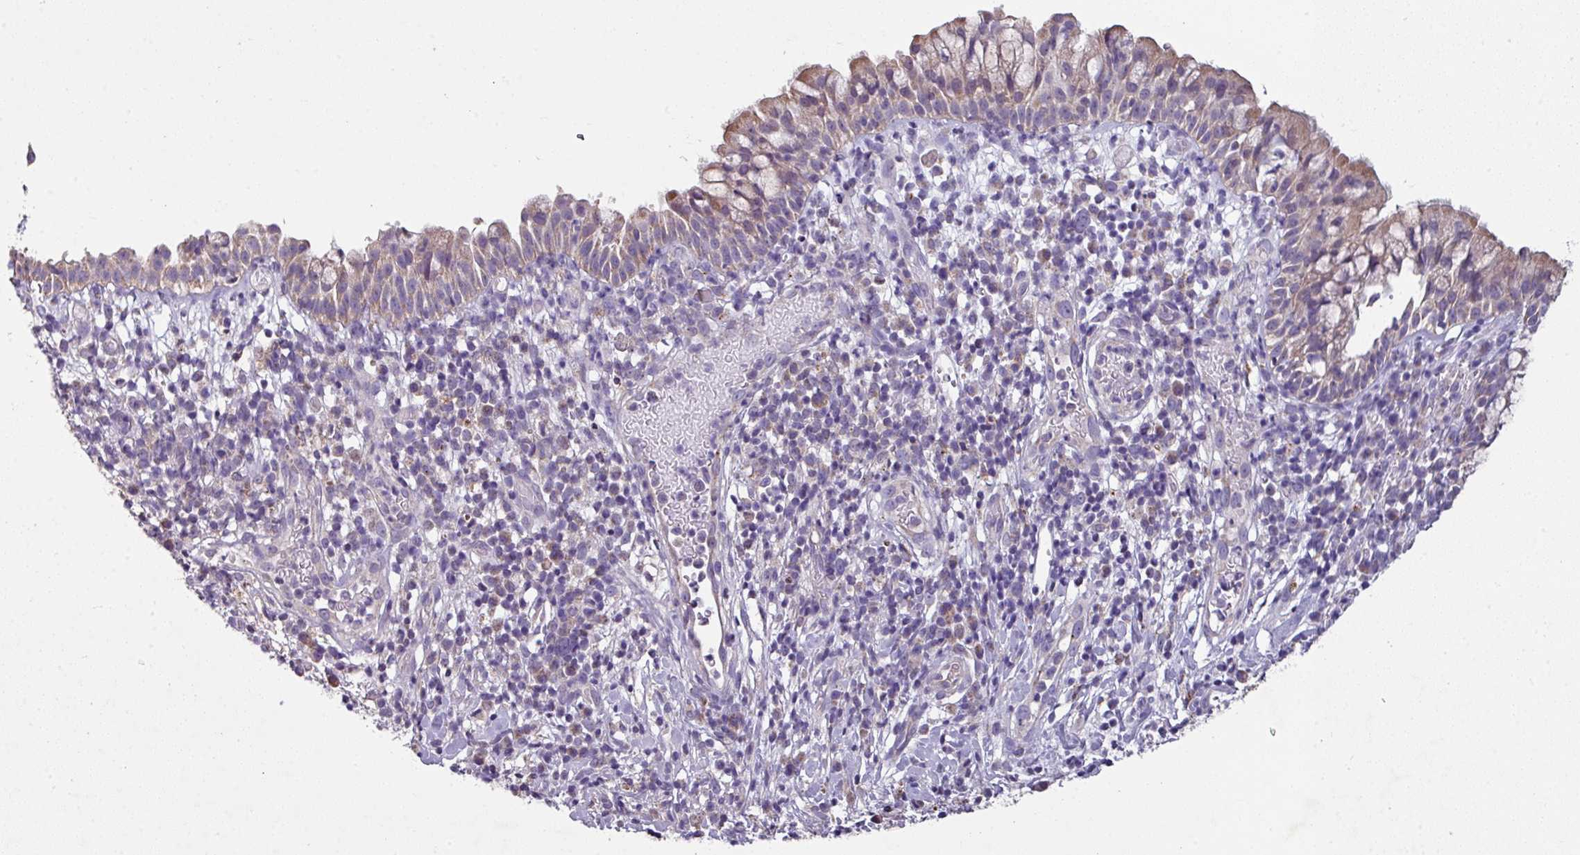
{"staining": {"intensity": "moderate", "quantity": "25%-75%", "location": "cytoplasmic/membranous"}, "tissue": "nasopharynx", "cell_type": "Respiratory epithelial cells", "image_type": "normal", "snomed": [{"axis": "morphology", "description": "Normal tissue, NOS"}, {"axis": "topography", "description": "Nasopharynx"}], "caption": "Immunohistochemical staining of normal human nasopharynx shows moderate cytoplasmic/membranous protein expression in approximately 25%-75% of respiratory epithelial cells. Using DAB (3,3'-diaminobenzidine) (brown) and hematoxylin (blue) stains, captured at high magnification using brightfield microscopy.", "gene": "LRRC9", "patient": {"sex": "male", "age": 65}}